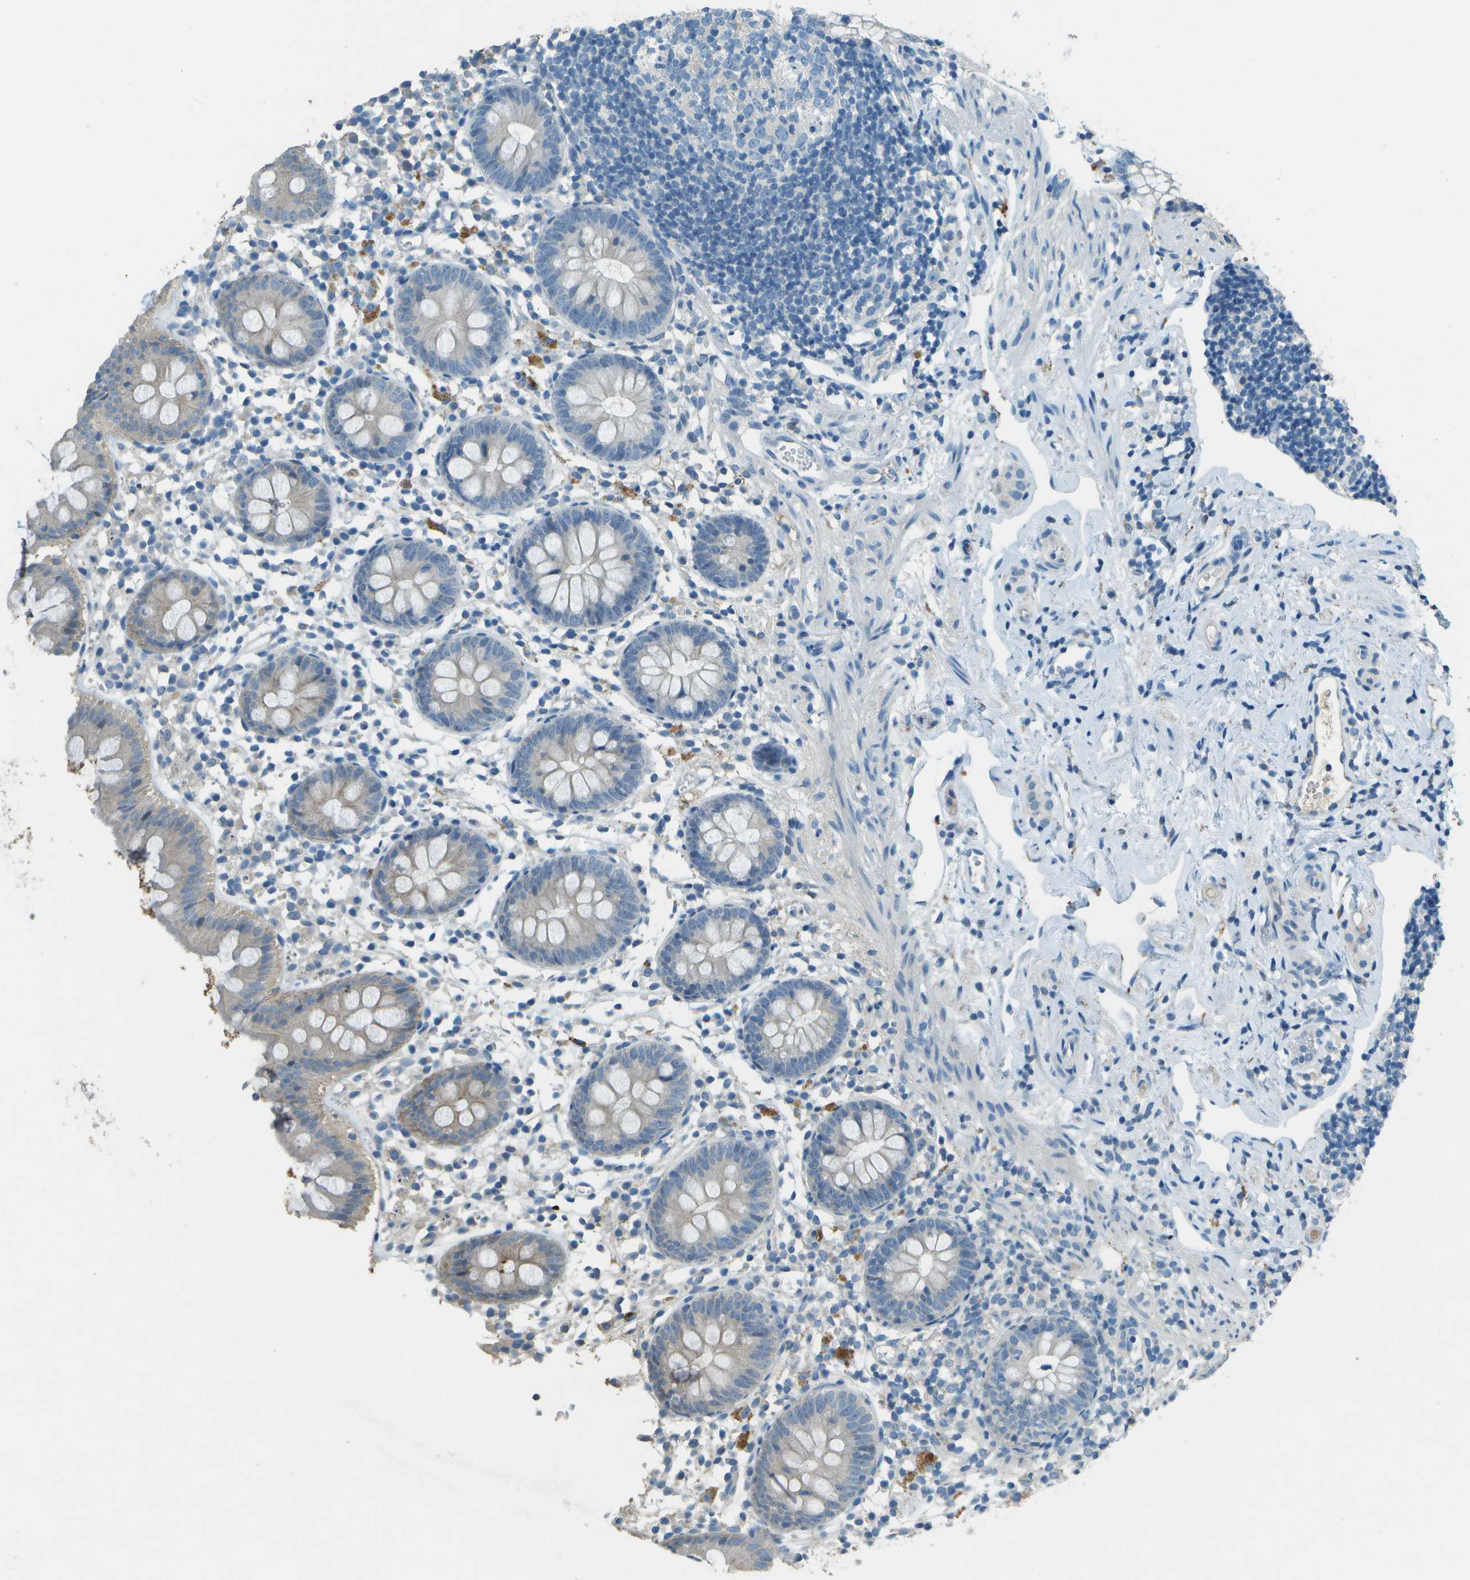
{"staining": {"intensity": "moderate", "quantity": "<25%", "location": "cytoplasmic/membranous"}, "tissue": "appendix", "cell_type": "Glandular cells", "image_type": "normal", "snomed": [{"axis": "morphology", "description": "Normal tissue, NOS"}, {"axis": "topography", "description": "Appendix"}], "caption": "DAB (3,3'-diaminobenzidine) immunohistochemical staining of benign appendix reveals moderate cytoplasmic/membranous protein positivity in about <25% of glandular cells.", "gene": "LGI2", "patient": {"sex": "female", "age": 20}}